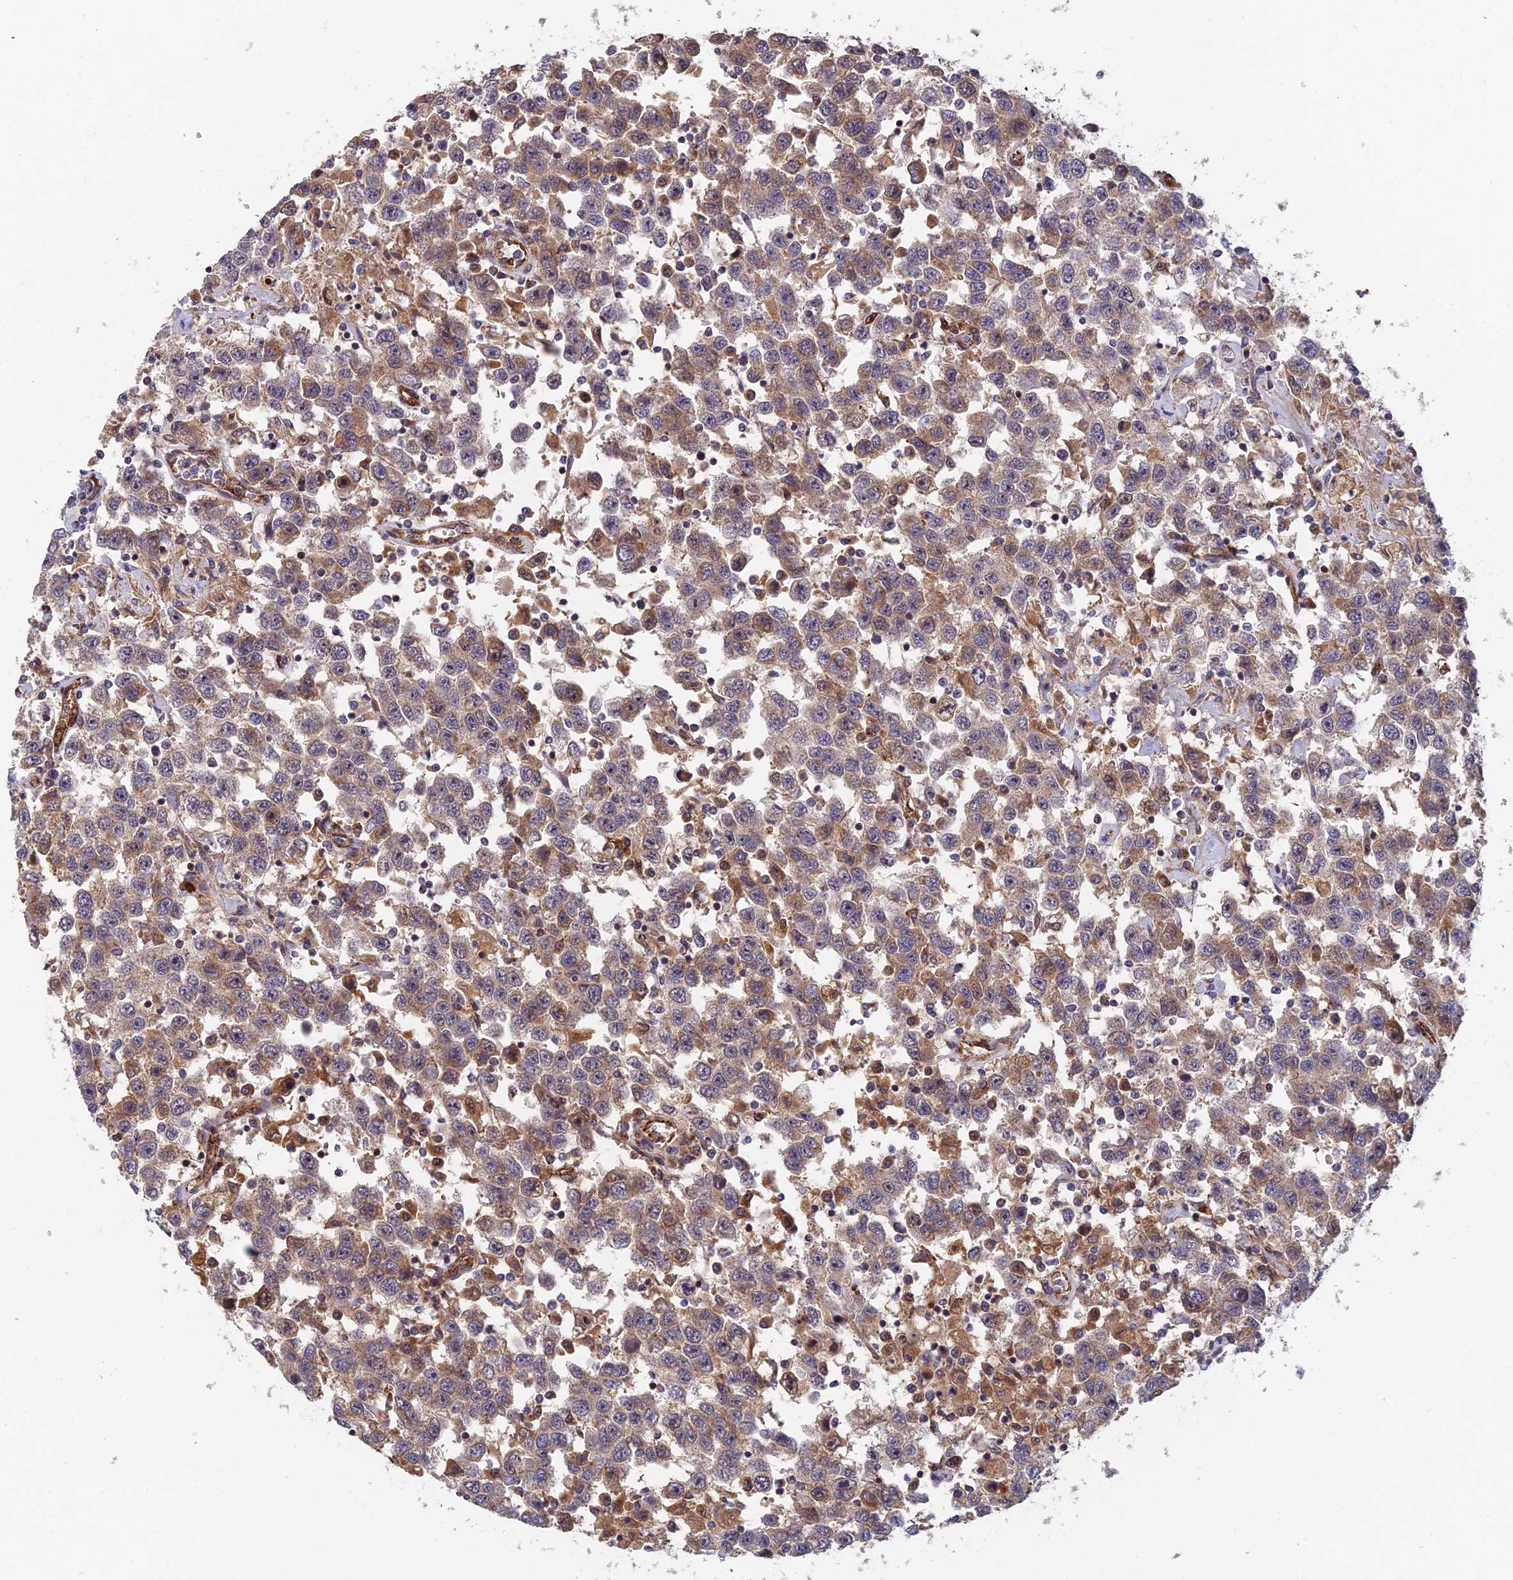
{"staining": {"intensity": "weak", "quantity": "25%-75%", "location": "cytoplasmic/membranous"}, "tissue": "testis cancer", "cell_type": "Tumor cells", "image_type": "cancer", "snomed": [{"axis": "morphology", "description": "Seminoma, NOS"}, {"axis": "topography", "description": "Testis"}], "caption": "Protein staining of testis seminoma tissue demonstrates weak cytoplasmic/membranous positivity in approximately 25%-75% of tumor cells.", "gene": "PPP2R3C", "patient": {"sex": "male", "age": 41}}